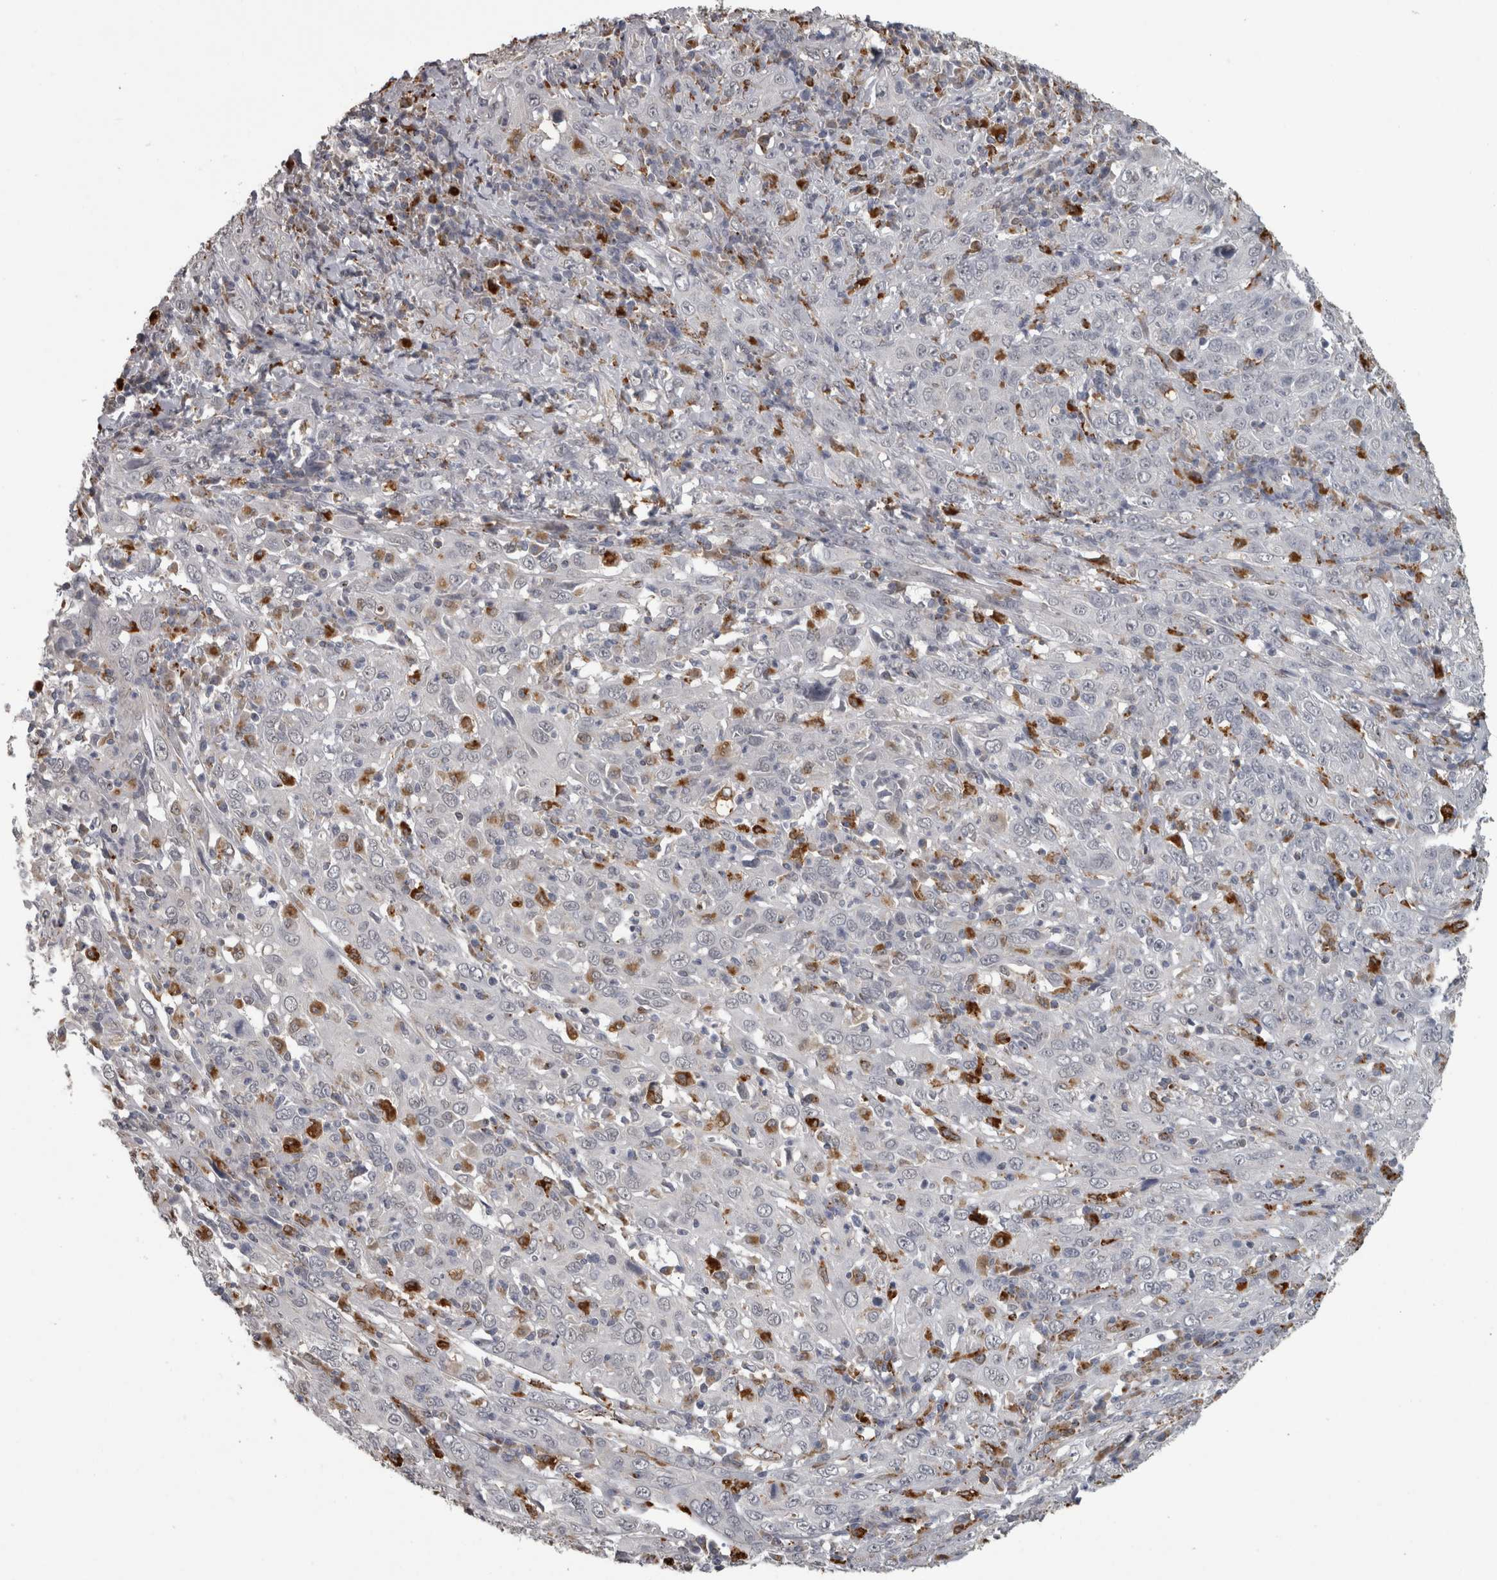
{"staining": {"intensity": "moderate", "quantity": "<25%", "location": "cytoplasmic/membranous"}, "tissue": "cervical cancer", "cell_type": "Tumor cells", "image_type": "cancer", "snomed": [{"axis": "morphology", "description": "Squamous cell carcinoma, NOS"}, {"axis": "topography", "description": "Cervix"}], "caption": "Immunohistochemical staining of cervical cancer (squamous cell carcinoma) displays low levels of moderate cytoplasmic/membranous expression in about <25% of tumor cells.", "gene": "NAAA", "patient": {"sex": "female", "age": 46}}